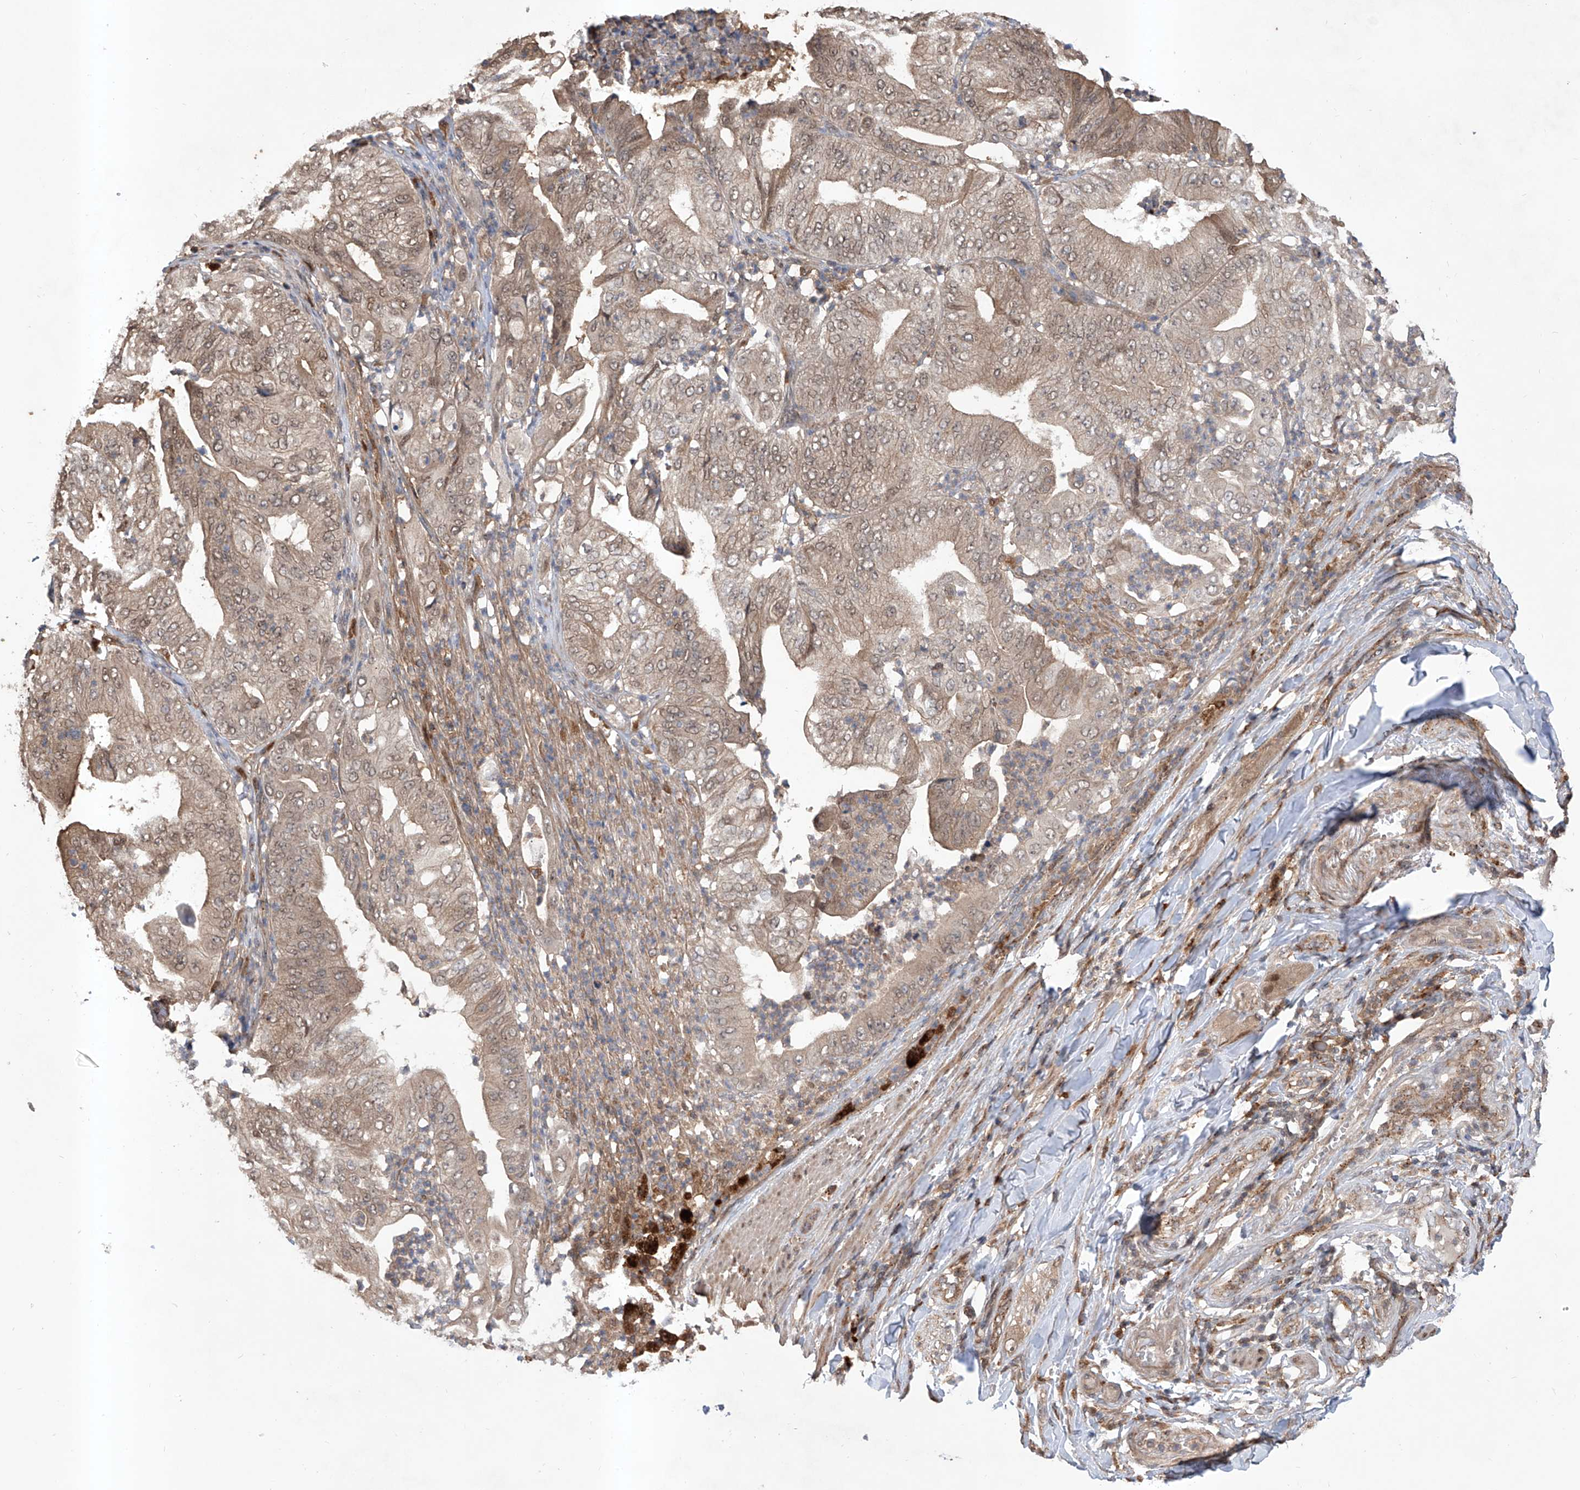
{"staining": {"intensity": "weak", "quantity": ">75%", "location": "cytoplasmic/membranous,nuclear"}, "tissue": "pancreatic cancer", "cell_type": "Tumor cells", "image_type": "cancer", "snomed": [{"axis": "morphology", "description": "Adenocarcinoma, NOS"}, {"axis": "topography", "description": "Pancreas"}], "caption": "This photomicrograph exhibits IHC staining of human pancreatic cancer, with low weak cytoplasmic/membranous and nuclear staining in about >75% of tumor cells.", "gene": "HOXC8", "patient": {"sex": "female", "age": 77}}